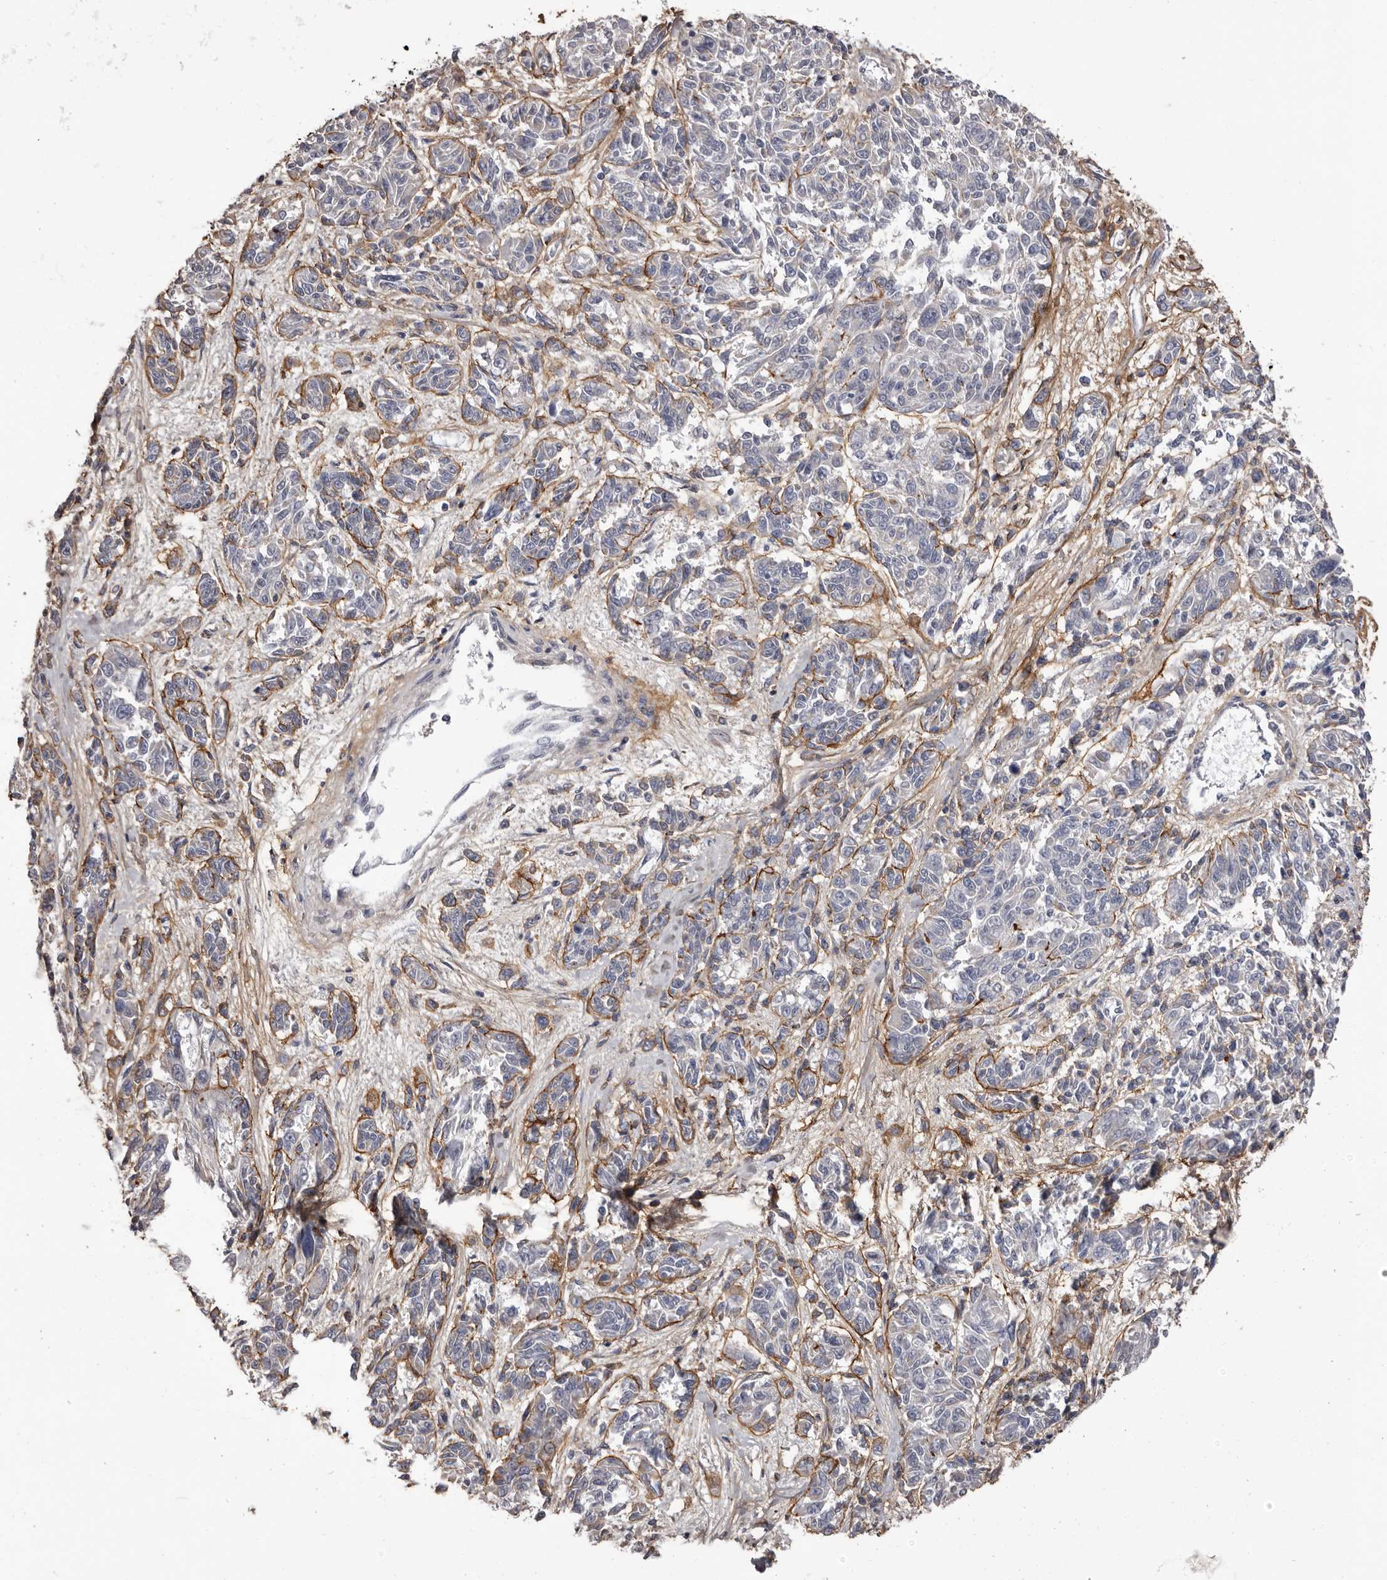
{"staining": {"intensity": "negative", "quantity": "none", "location": "none"}, "tissue": "melanoma", "cell_type": "Tumor cells", "image_type": "cancer", "snomed": [{"axis": "morphology", "description": "Malignant melanoma, NOS"}, {"axis": "topography", "description": "Skin"}], "caption": "High power microscopy micrograph of an immunohistochemistry (IHC) micrograph of melanoma, revealing no significant expression in tumor cells.", "gene": "COL6A1", "patient": {"sex": "male", "age": 53}}